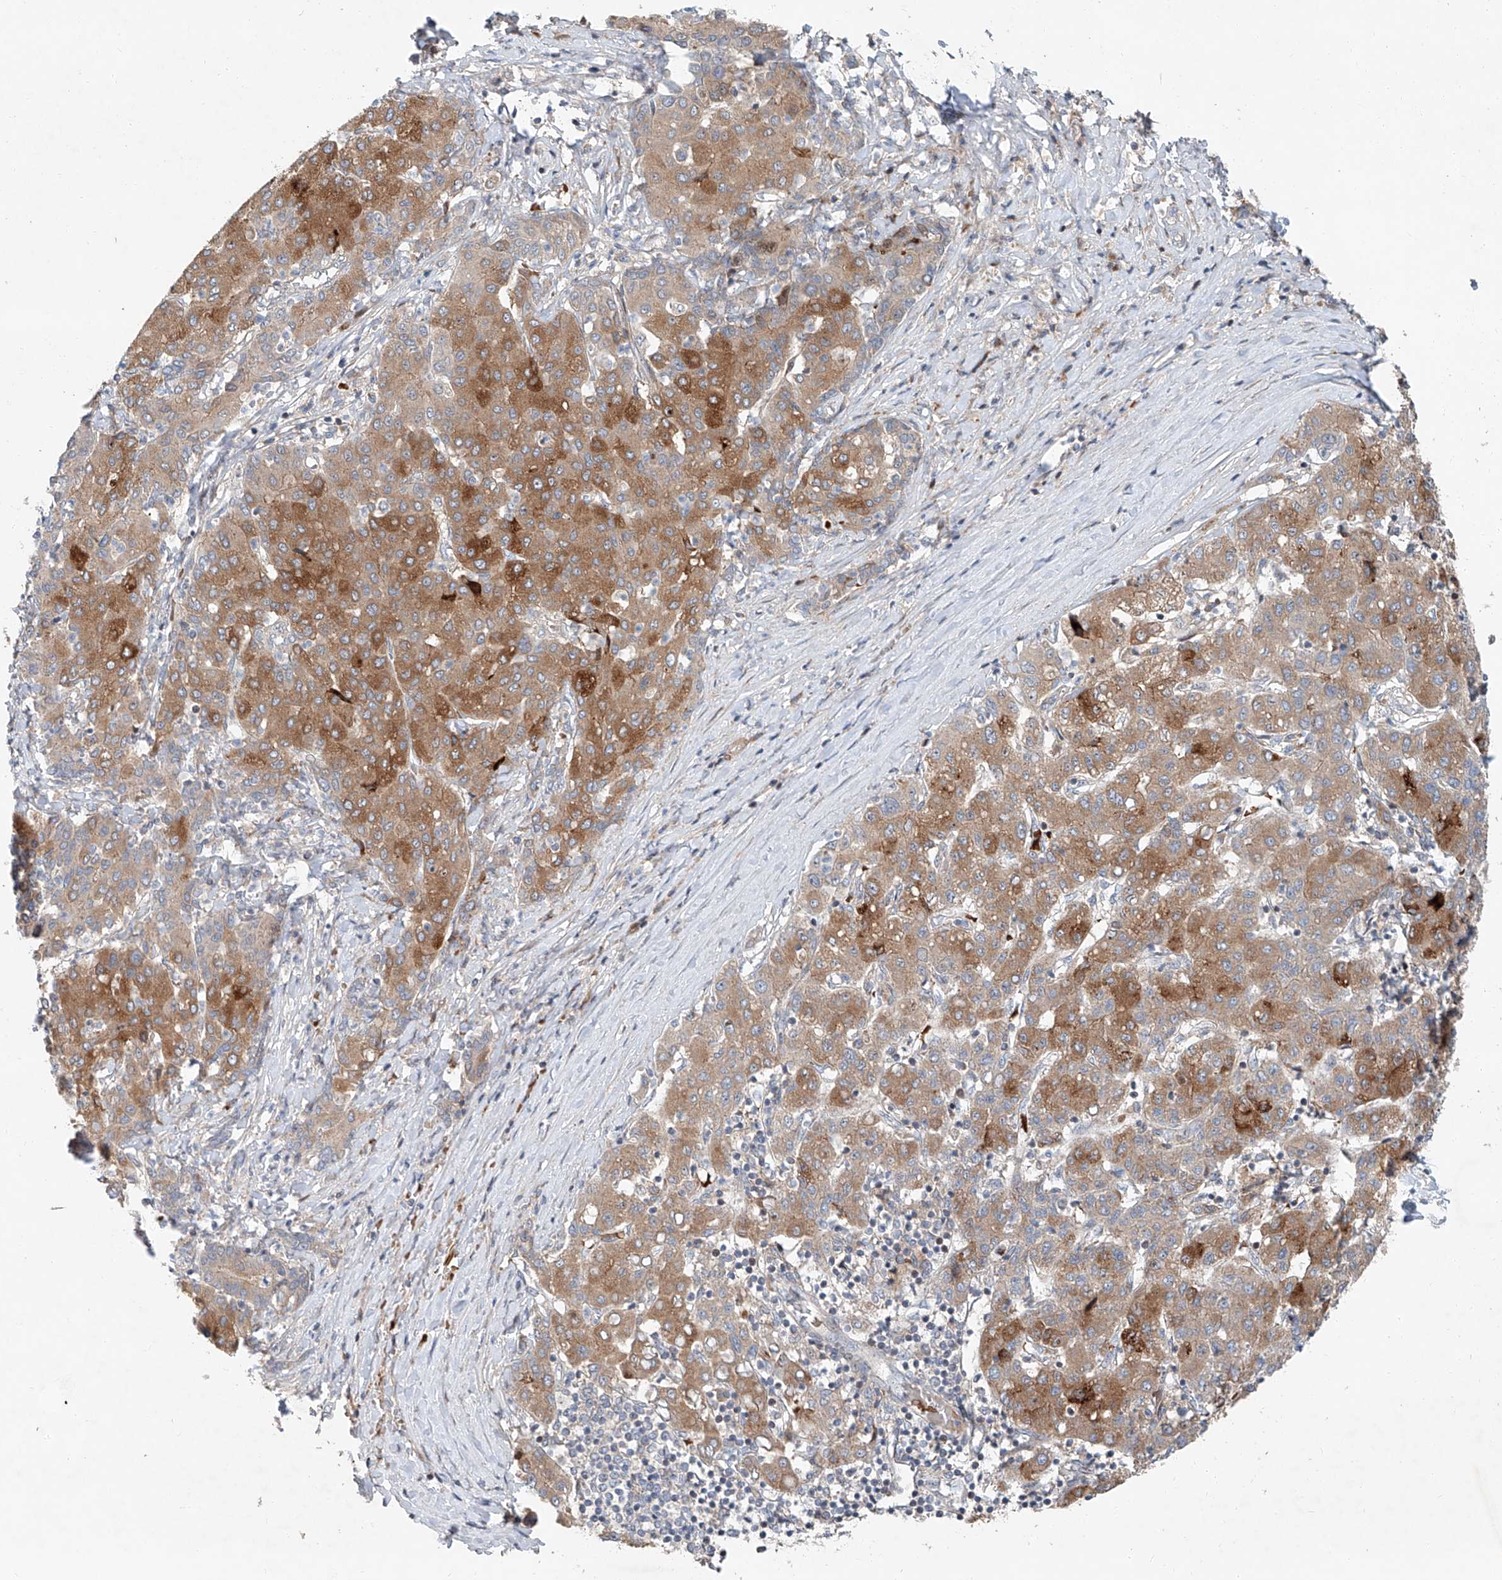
{"staining": {"intensity": "moderate", "quantity": "25%-75%", "location": "cytoplasmic/membranous"}, "tissue": "liver cancer", "cell_type": "Tumor cells", "image_type": "cancer", "snomed": [{"axis": "morphology", "description": "Carcinoma, Hepatocellular, NOS"}, {"axis": "topography", "description": "Liver"}], "caption": "IHC of hepatocellular carcinoma (liver) reveals medium levels of moderate cytoplasmic/membranous positivity in about 25%-75% of tumor cells.", "gene": "USF3", "patient": {"sex": "male", "age": 65}}